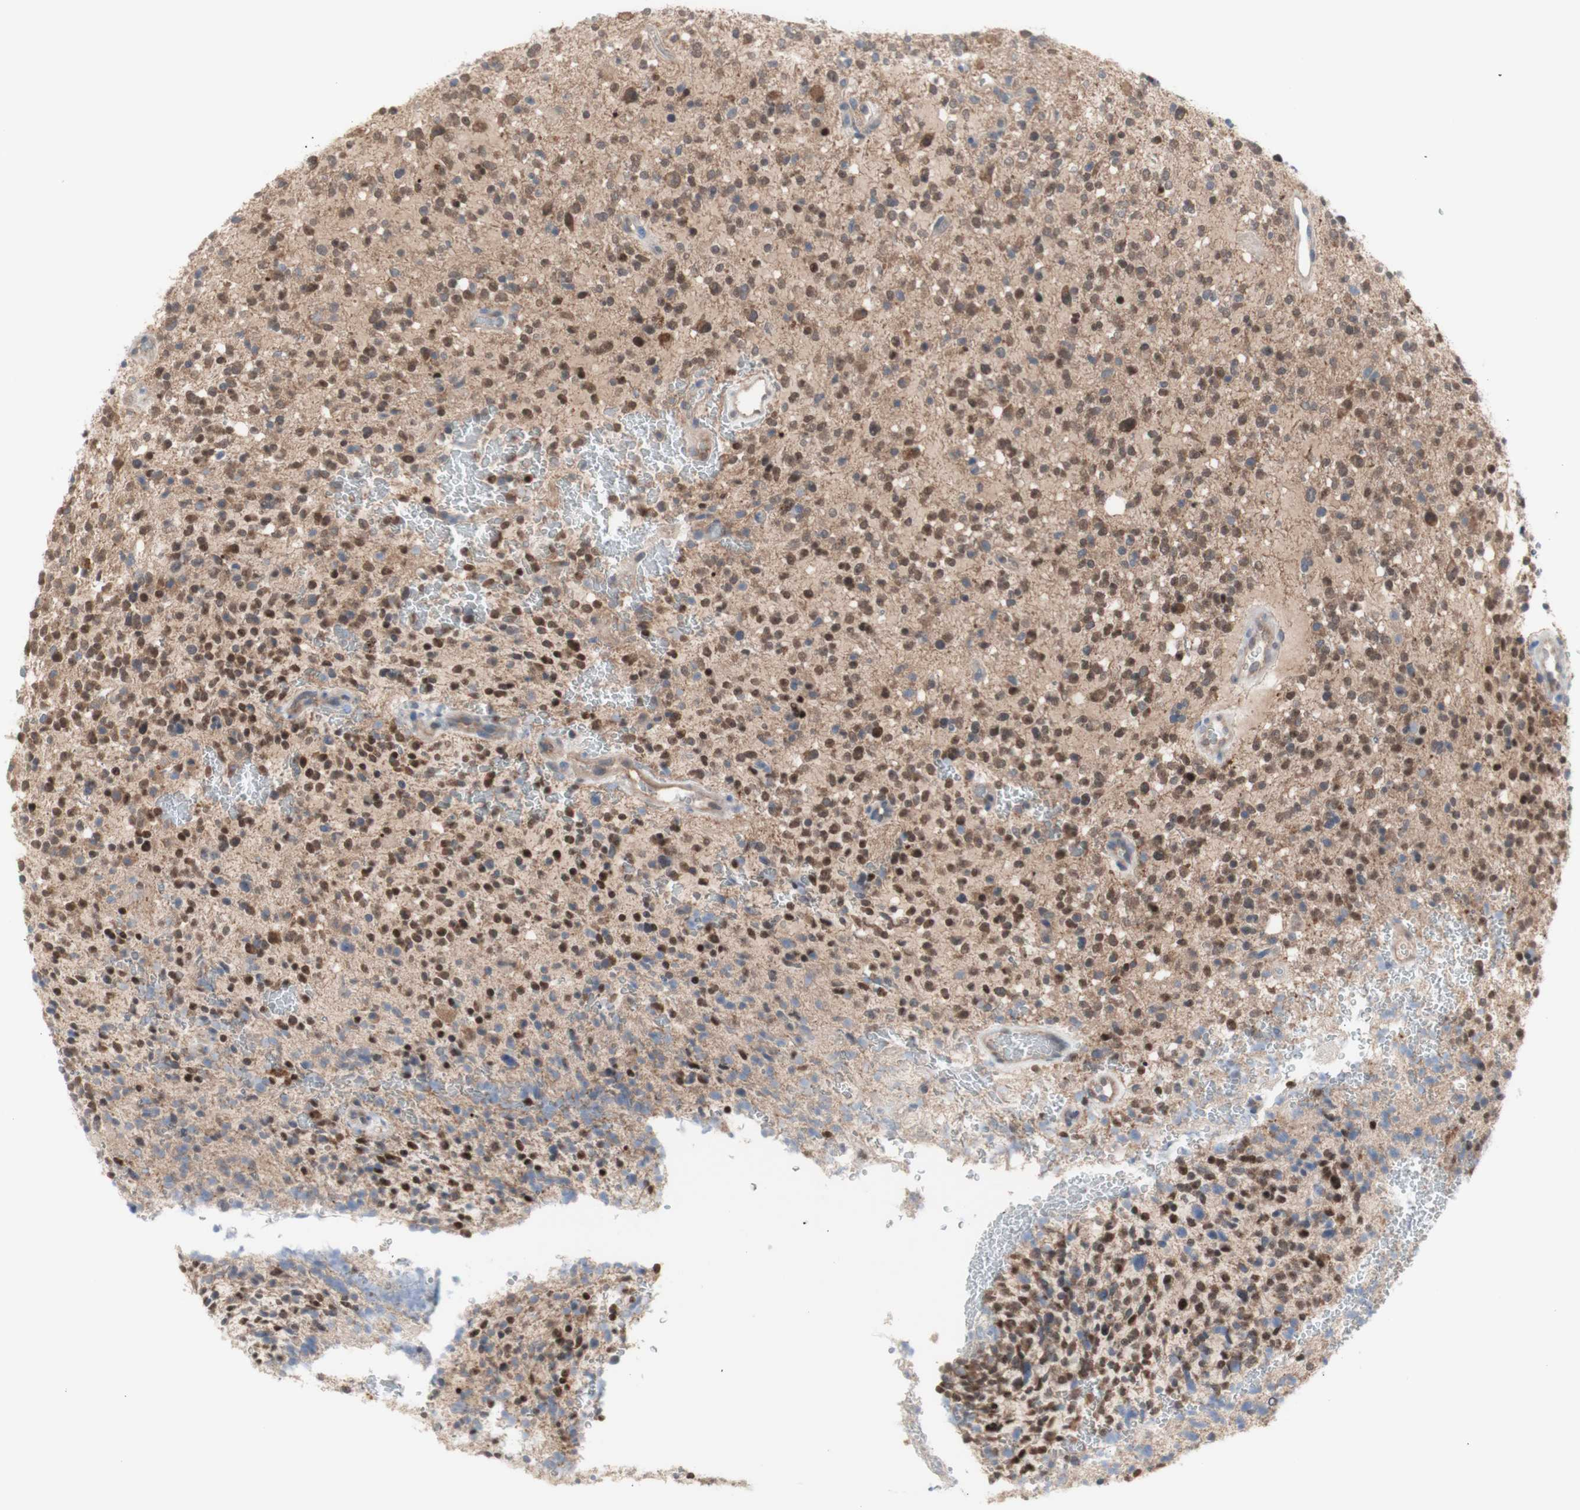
{"staining": {"intensity": "strong", "quantity": ">75%", "location": "cytoplasmic/membranous,nuclear"}, "tissue": "glioma", "cell_type": "Tumor cells", "image_type": "cancer", "snomed": [{"axis": "morphology", "description": "Glioma, malignant, High grade"}, {"axis": "topography", "description": "Brain"}], "caption": "Tumor cells show high levels of strong cytoplasmic/membranous and nuclear staining in about >75% of cells in glioma.", "gene": "PRMT5", "patient": {"sex": "male", "age": 48}}